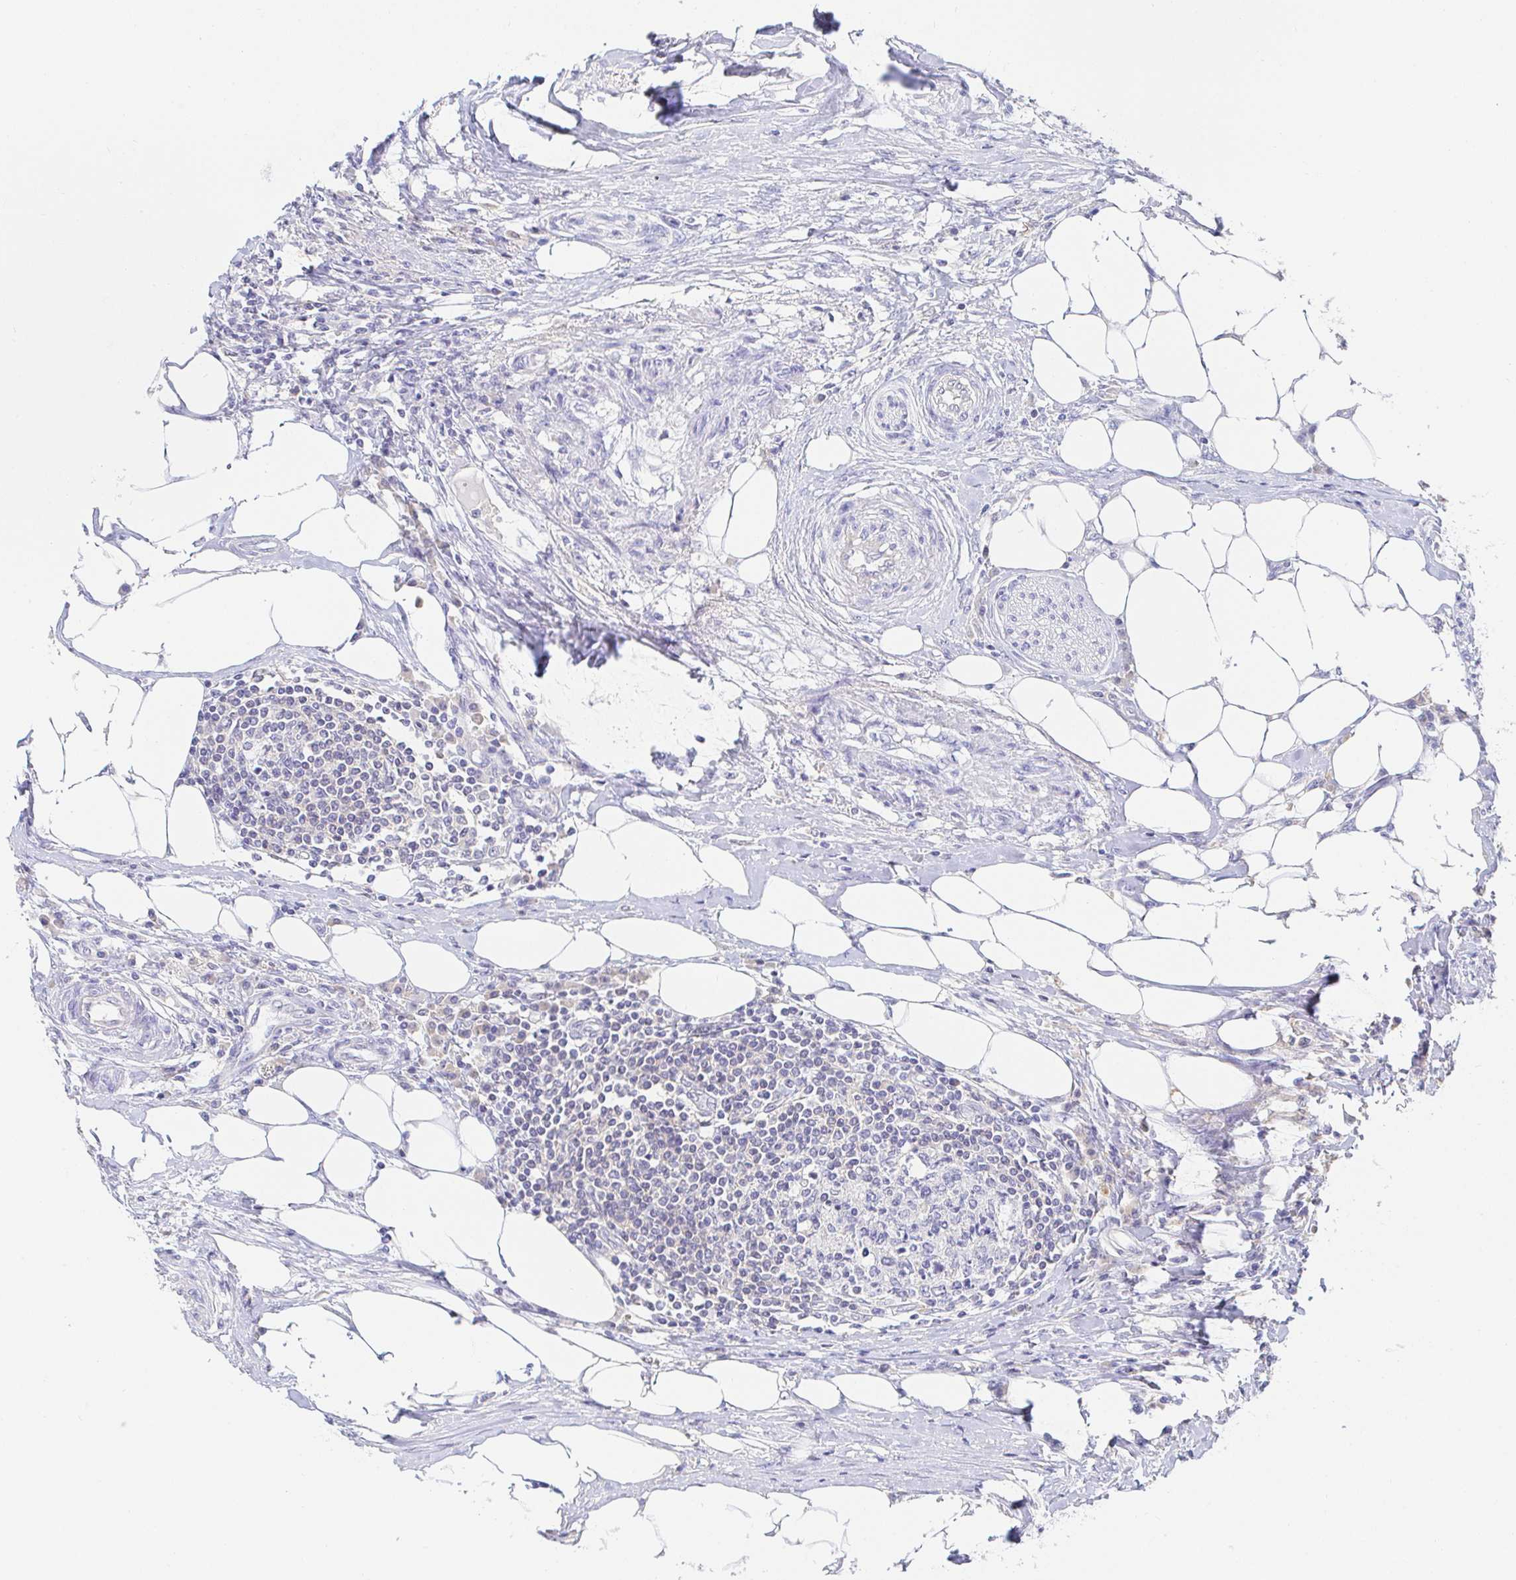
{"staining": {"intensity": "negative", "quantity": "none", "location": "none"}, "tissue": "colorectal cancer", "cell_type": "Tumor cells", "image_type": "cancer", "snomed": [{"axis": "morphology", "description": "Adenocarcinoma, NOS"}, {"axis": "topography", "description": "Colon"}], "caption": "Colorectal cancer (adenocarcinoma) was stained to show a protein in brown. There is no significant expression in tumor cells.", "gene": "PDE6B", "patient": {"sex": "male", "age": 71}}